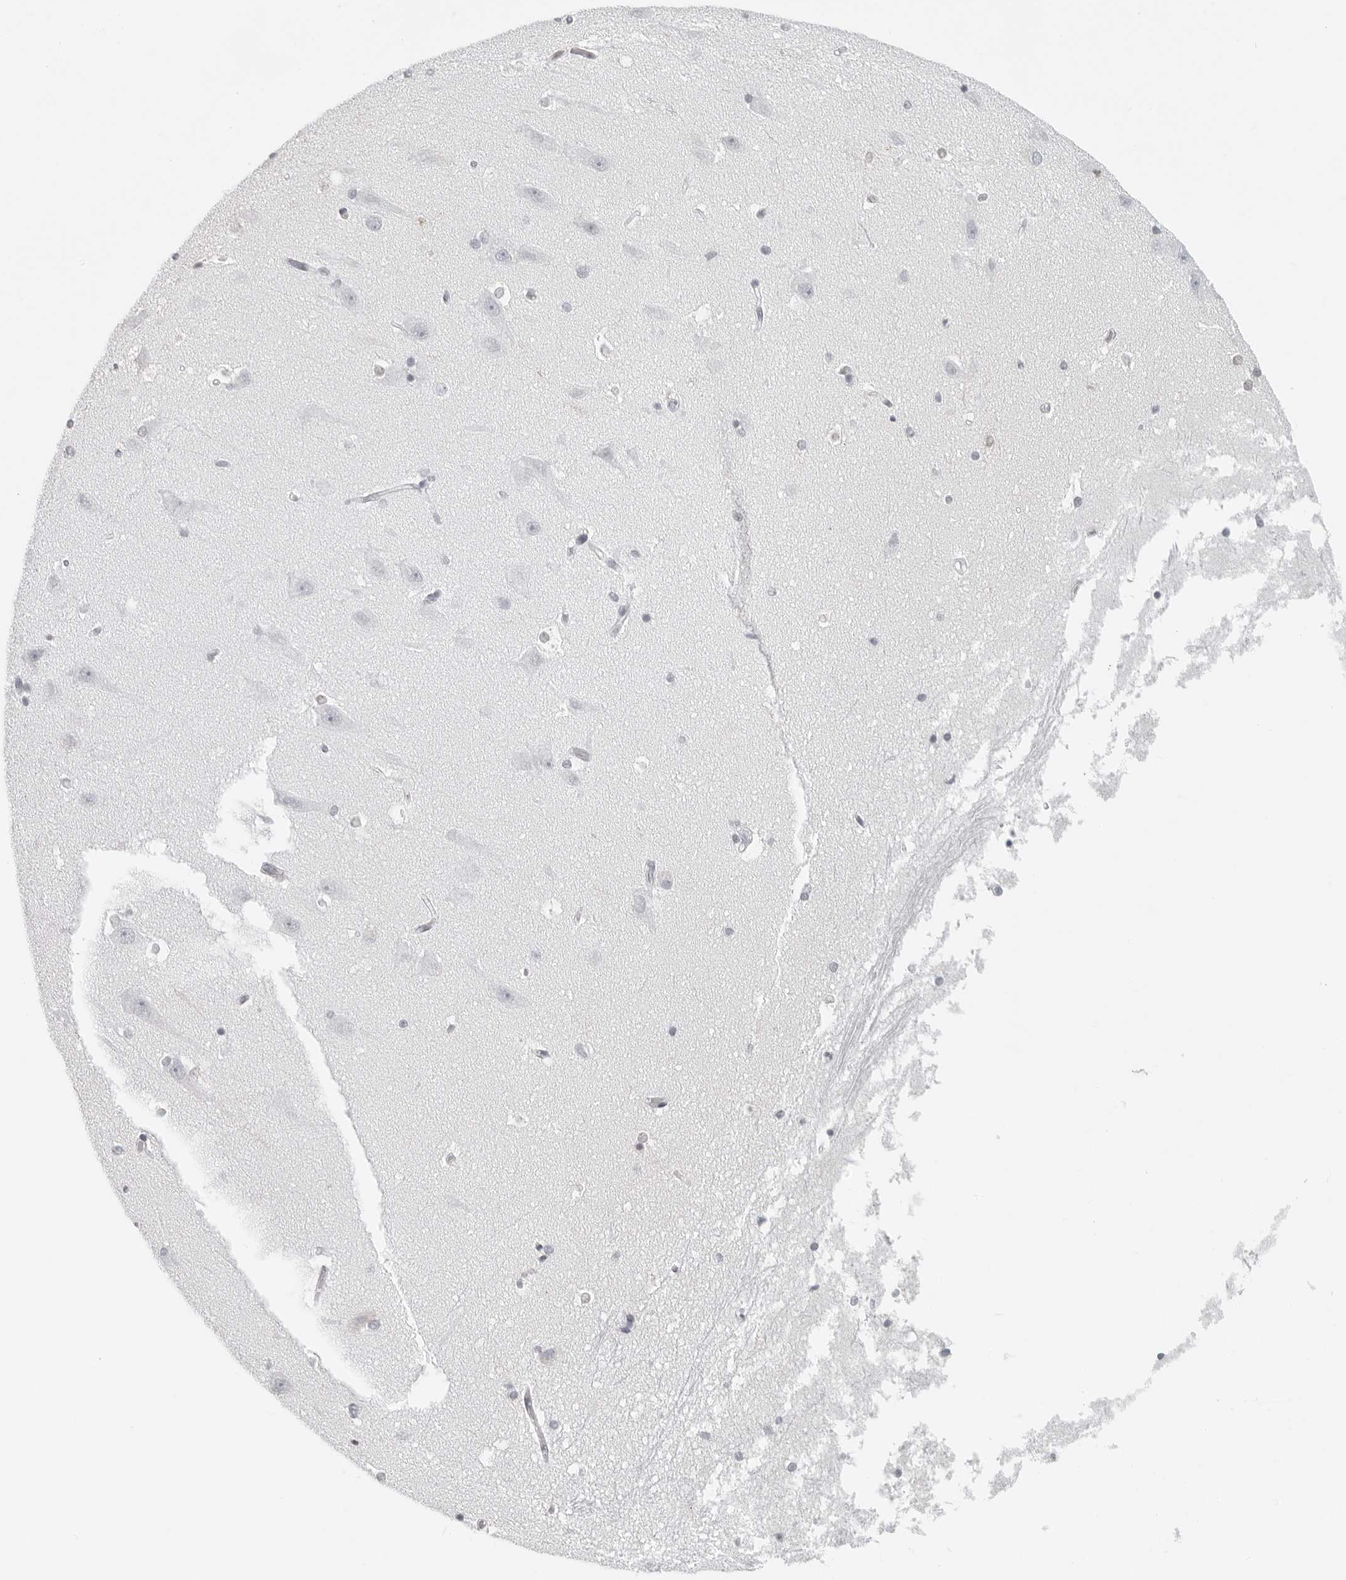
{"staining": {"intensity": "negative", "quantity": "none", "location": "none"}, "tissue": "hippocampus", "cell_type": "Glial cells", "image_type": "normal", "snomed": [{"axis": "morphology", "description": "Normal tissue, NOS"}, {"axis": "topography", "description": "Hippocampus"}], "caption": "There is no significant staining in glial cells of hippocampus. The staining was performed using DAB to visualize the protein expression in brown, while the nuclei were stained in blue with hematoxylin (Magnification: 20x).", "gene": "RPS6KC1", "patient": {"sex": "male", "age": 45}}